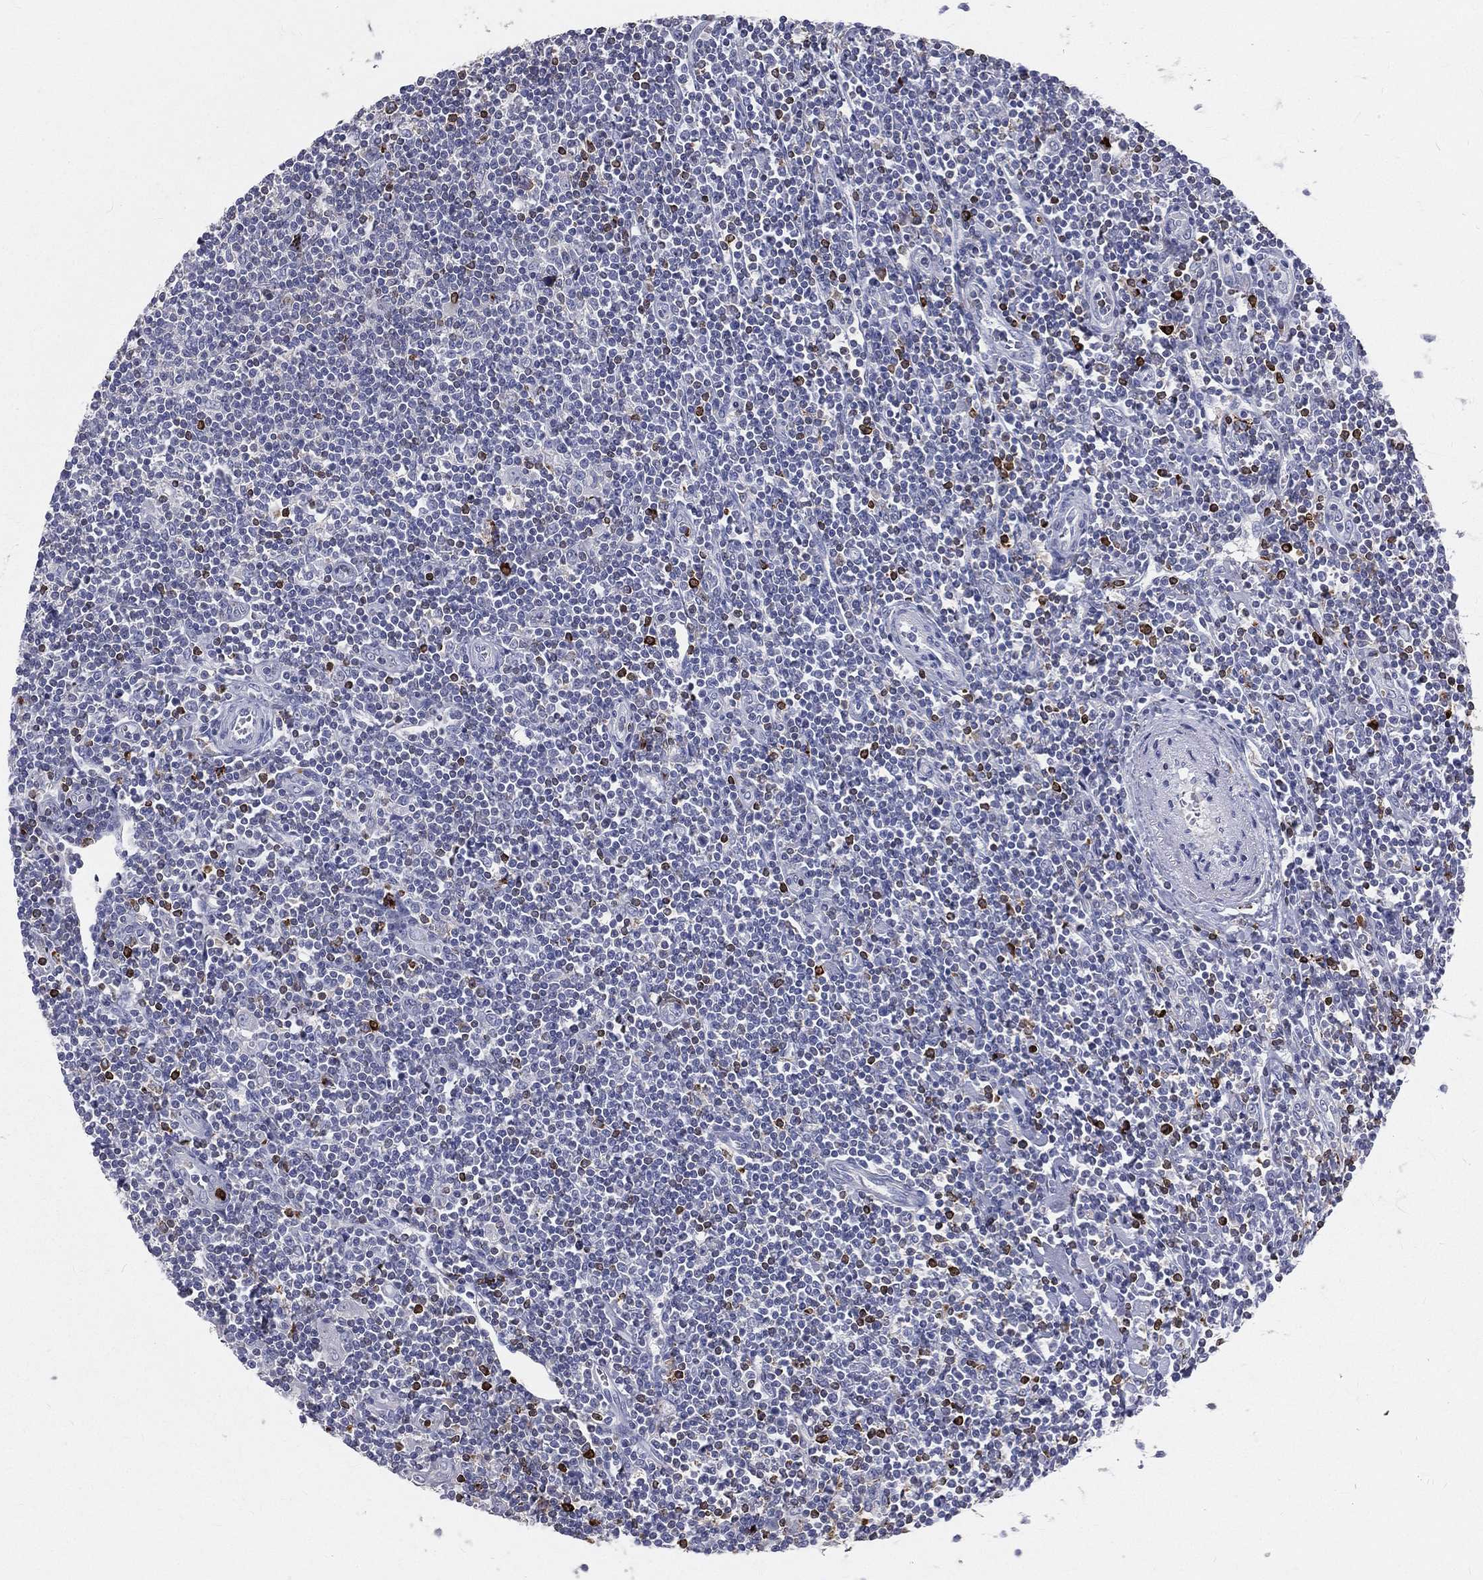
{"staining": {"intensity": "negative", "quantity": "none", "location": "none"}, "tissue": "lymphoma", "cell_type": "Tumor cells", "image_type": "cancer", "snomed": [{"axis": "morphology", "description": "Hodgkin's disease, NOS"}, {"axis": "topography", "description": "Lymph node"}], "caption": "DAB (3,3'-diaminobenzidine) immunohistochemical staining of human Hodgkin's disease exhibits no significant expression in tumor cells.", "gene": "CTSW", "patient": {"sex": "male", "age": 40}}